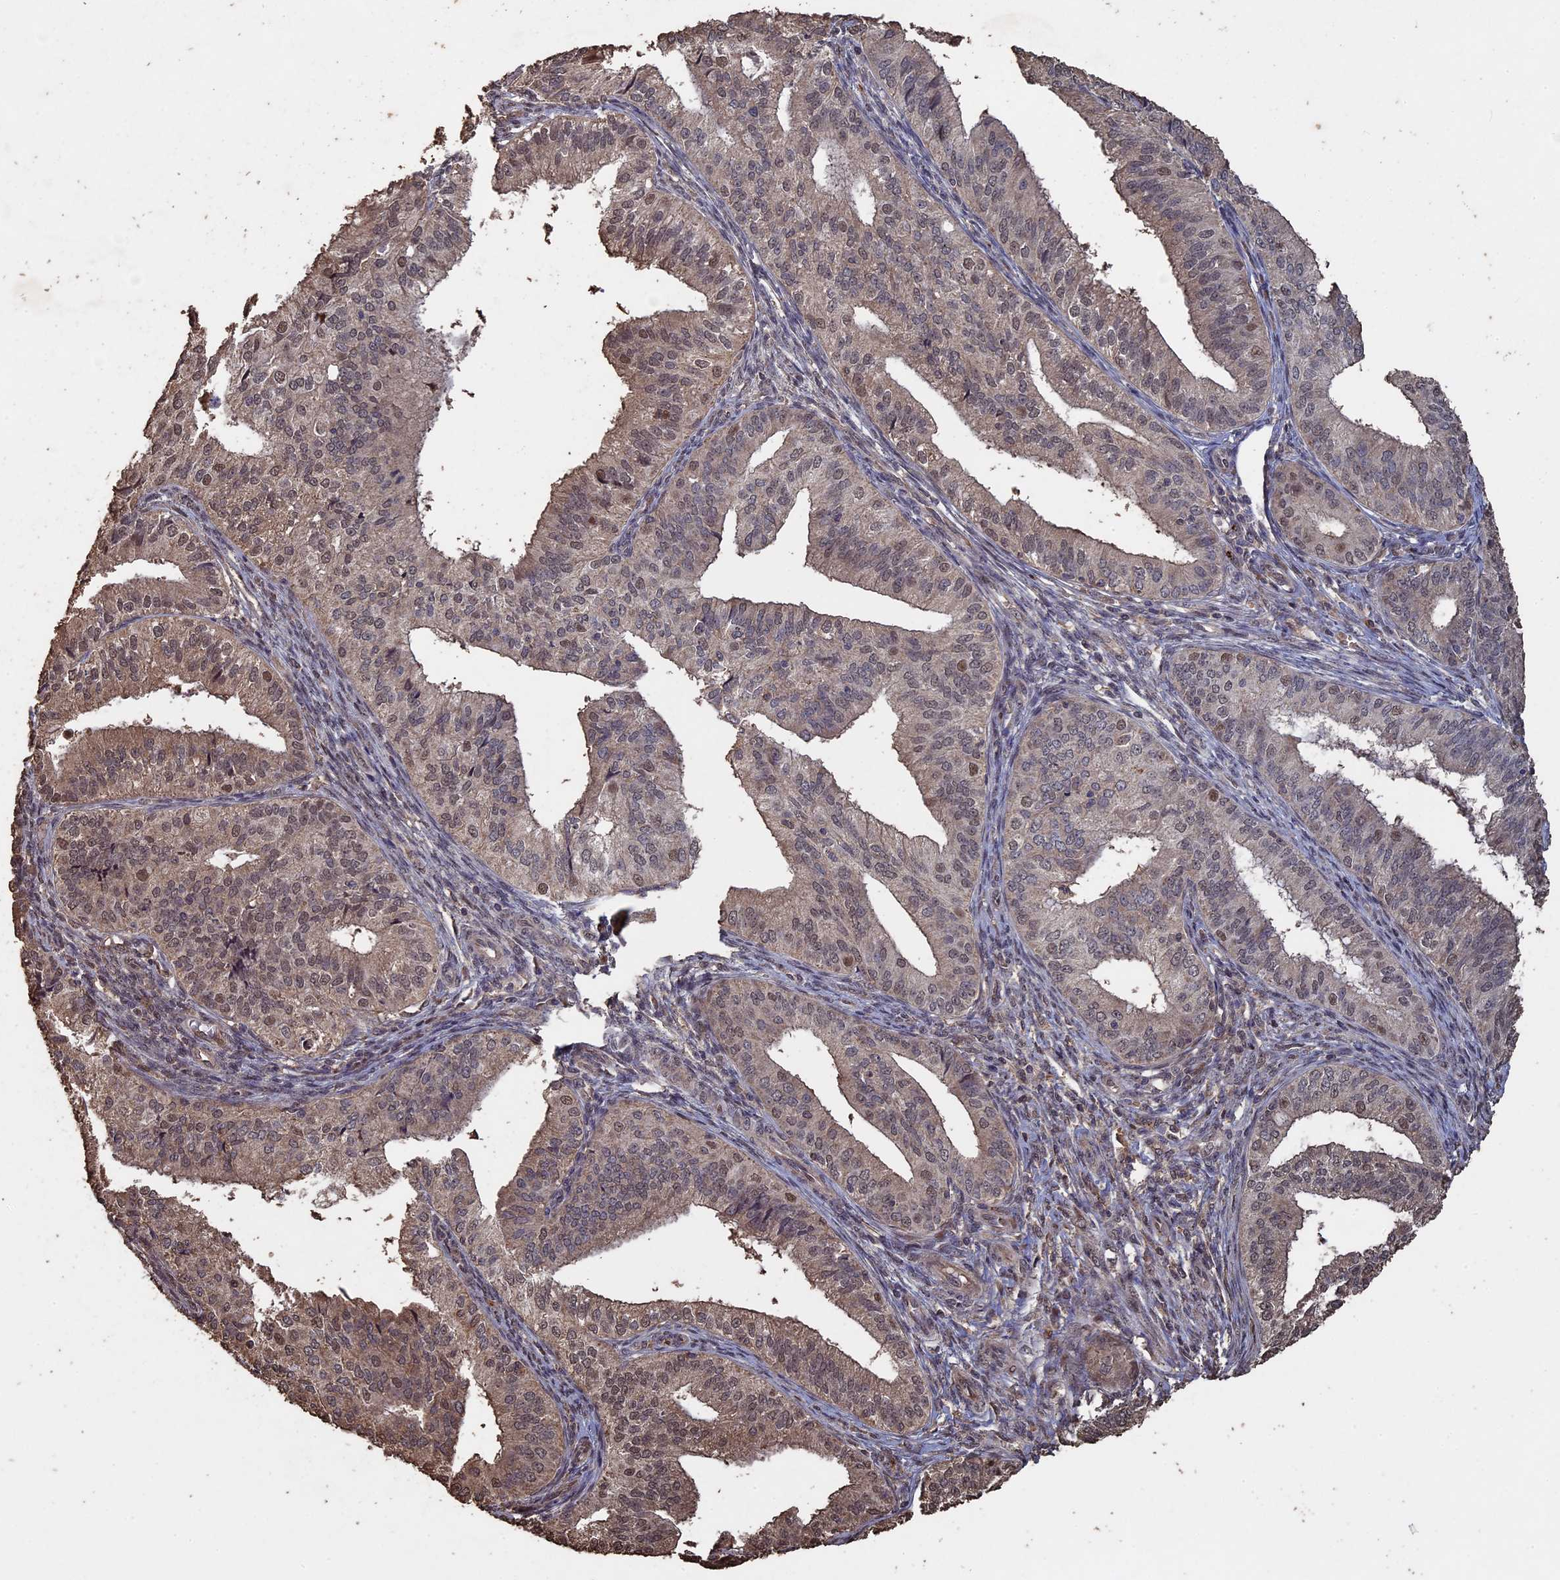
{"staining": {"intensity": "weak", "quantity": "25%-75%", "location": "nuclear"}, "tissue": "endometrial cancer", "cell_type": "Tumor cells", "image_type": "cancer", "snomed": [{"axis": "morphology", "description": "Adenocarcinoma, NOS"}, {"axis": "topography", "description": "Endometrium"}], "caption": "Tumor cells display low levels of weak nuclear positivity in about 25%-75% of cells in human endometrial cancer (adenocarcinoma).", "gene": "HUNK", "patient": {"sex": "female", "age": 50}}